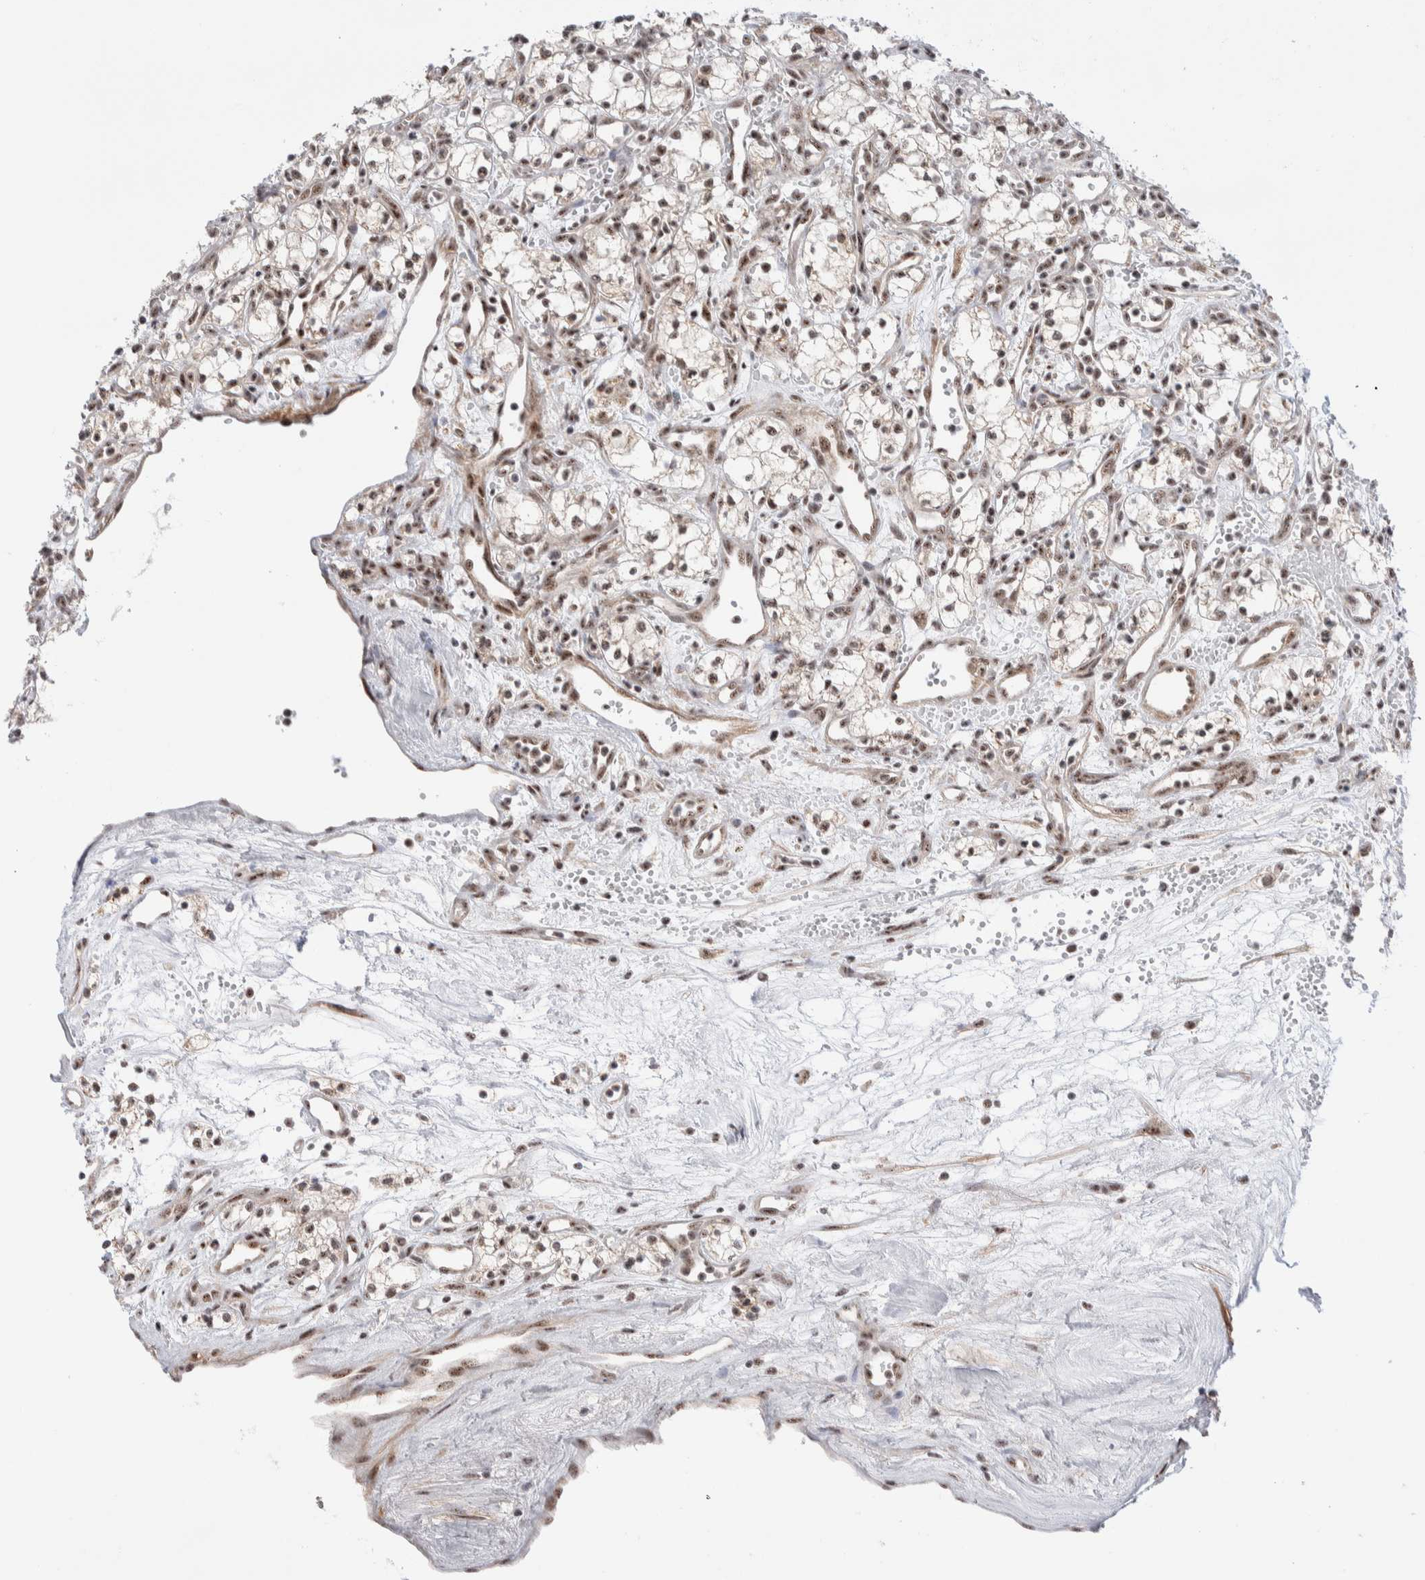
{"staining": {"intensity": "weak", "quantity": ">75%", "location": "nuclear"}, "tissue": "renal cancer", "cell_type": "Tumor cells", "image_type": "cancer", "snomed": [{"axis": "morphology", "description": "Adenocarcinoma, NOS"}, {"axis": "topography", "description": "Kidney"}], "caption": "Weak nuclear protein positivity is seen in about >75% of tumor cells in adenocarcinoma (renal).", "gene": "ZNF695", "patient": {"sex": "male", "age": 59}}